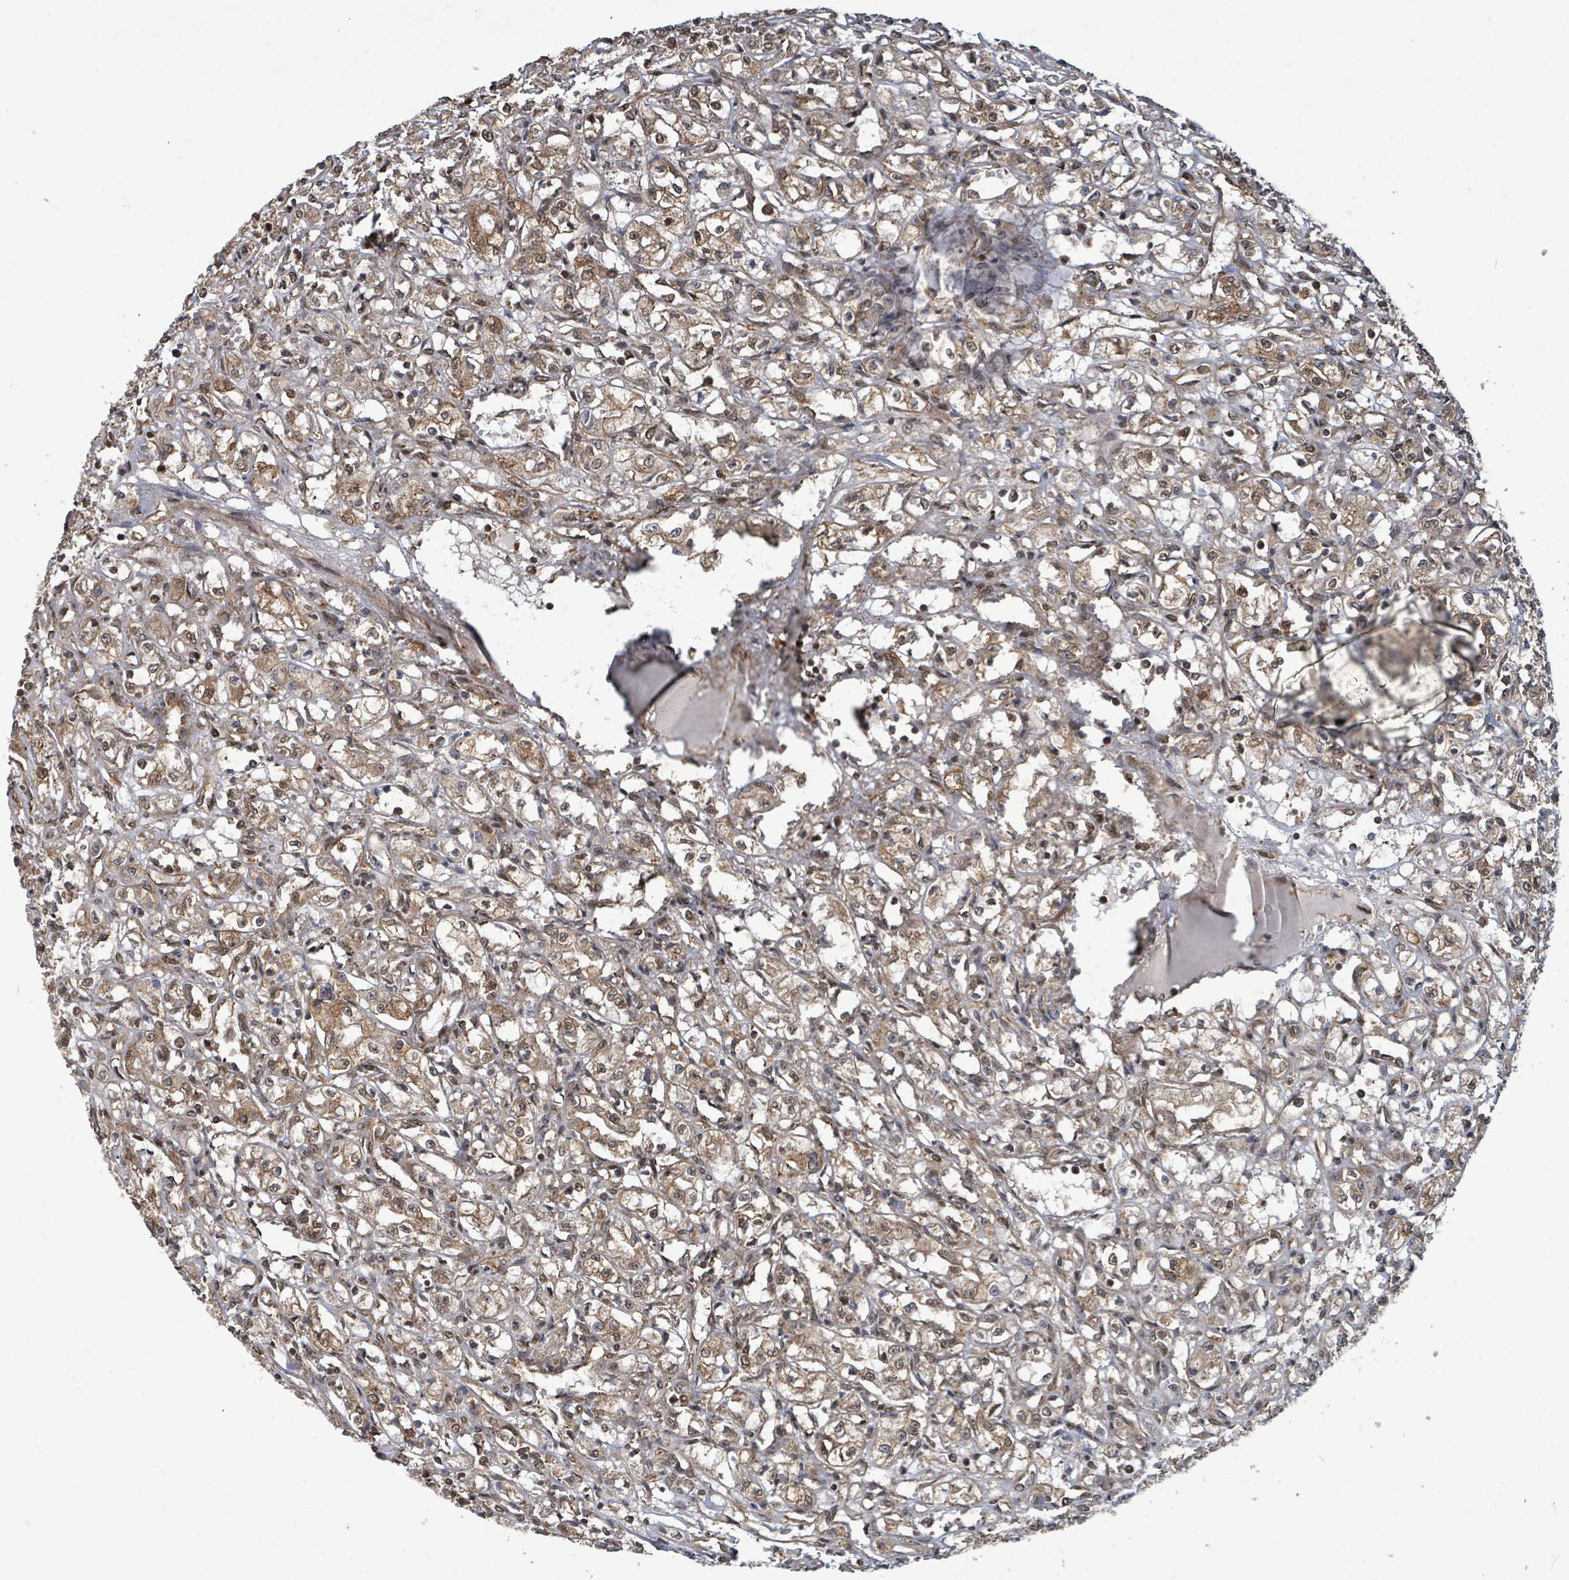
{"staining": {"intensity": "moderate", "quantity": ">75%", "location": "cytoplasmic/membranous,nuclear"}, "tissue": "renal cancer", "cell_type": "Tumor cells", "image_type": "cancer", "snomed": [{"axis": "morphology", "description": "Adenocarcinoma, NOS"}, {"axis": "topography", "description": "Kidney"}], "caption": "Immunohistochemistry photomicrograph of neoplastic tissue: renal cancer (adenocarcinoma) stained using immunohistochemistry shows medium levels of moderate protein expression localized specifically in the cytoplasmic/membranous and nuclear of tumor cells, appearing as a cytoplasmic/membranous and nuclear brown color.", "gene": "KLC1", "patient": {"sex": "male", "age": 56}}